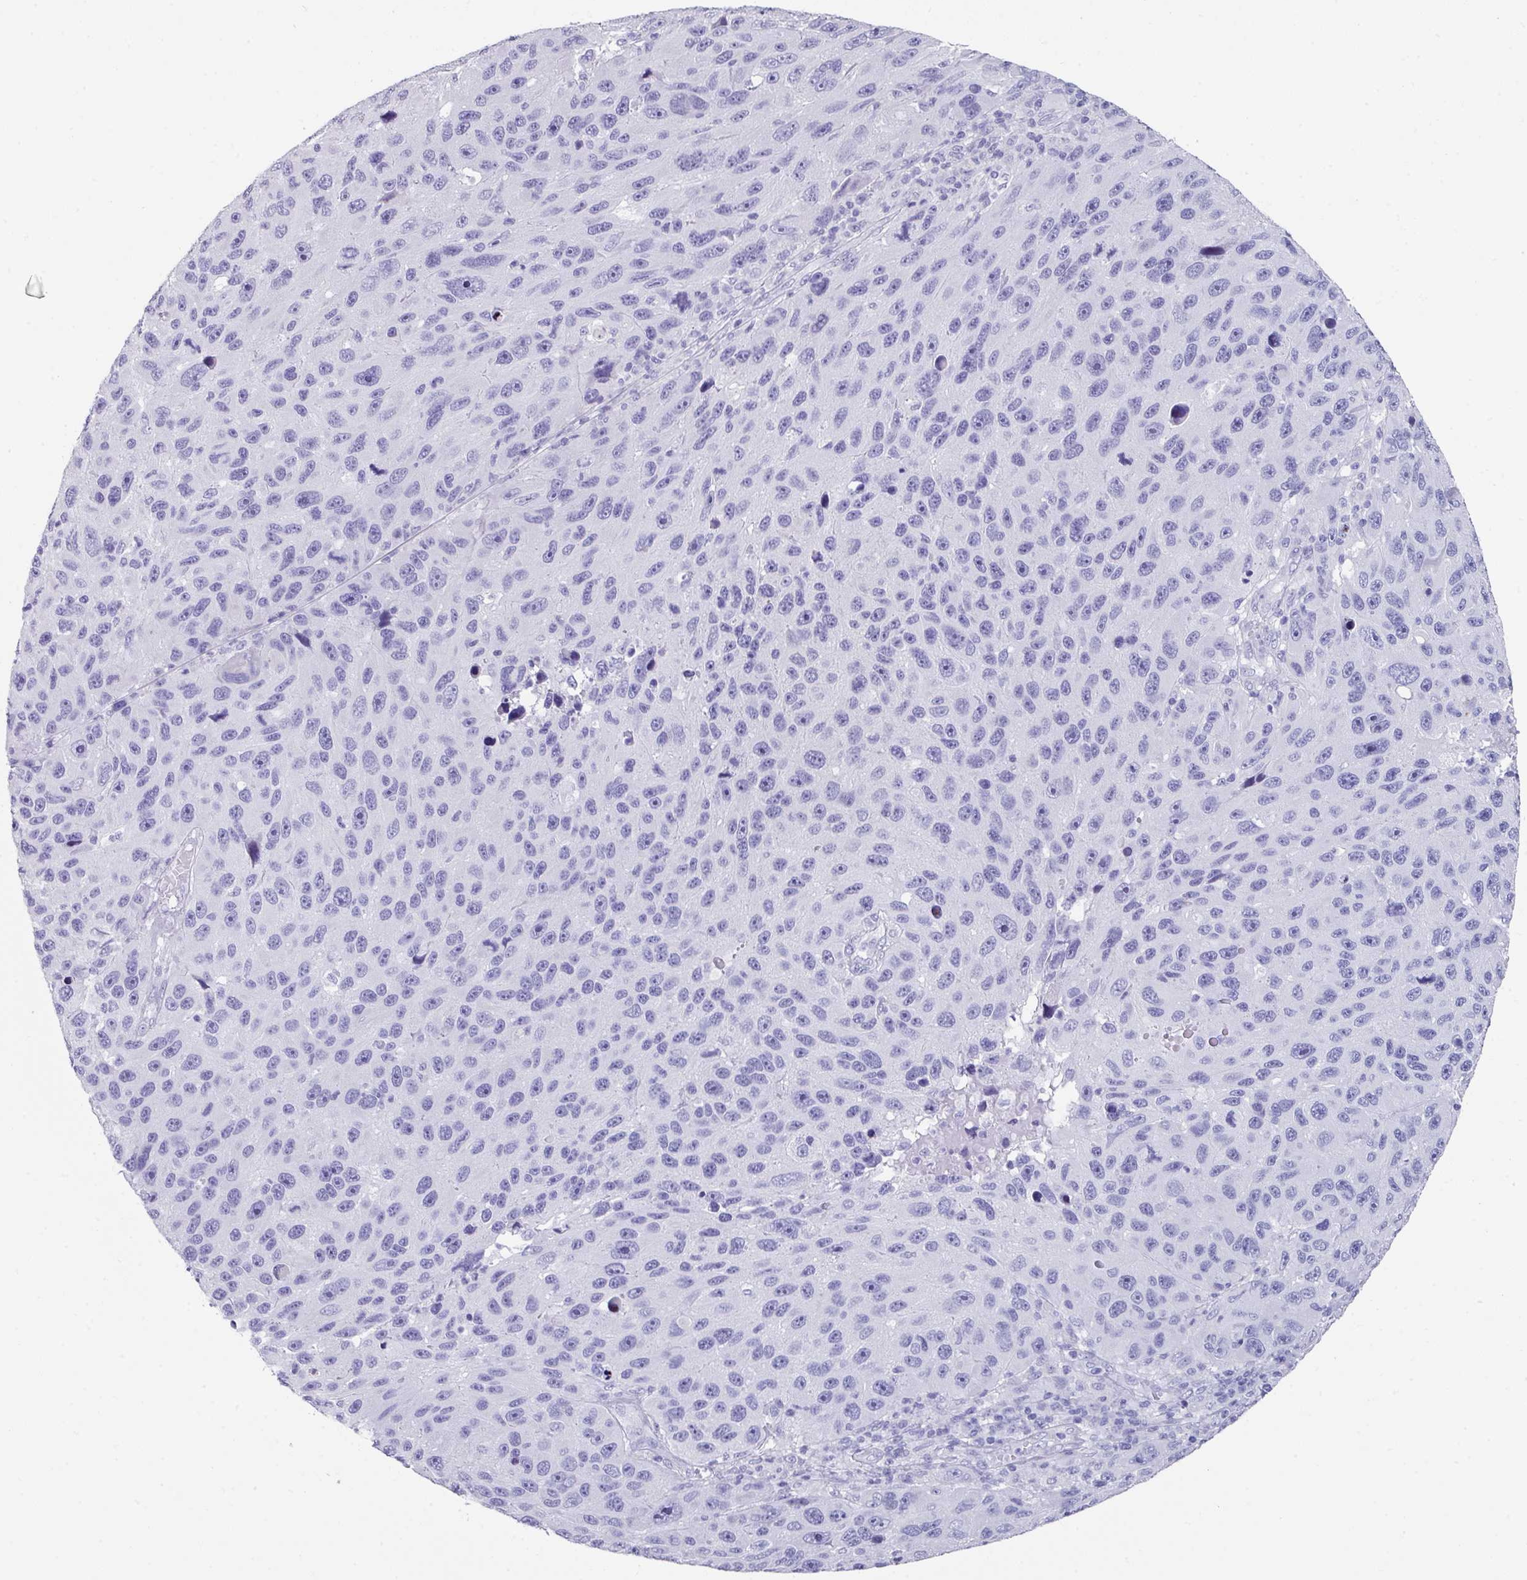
{"staining": {"intensity": "negative", "quantity": "none", "location": "none"}, "tissue": "melanoma", "cell_type": "Tumor cells", "image_type": "cancer", "snomed": [{"axis": "morphology", "description": "Malignant melanoma, NOS"}, {"axis": "topography", "description": "Skin"}], "caption": "The histopathology image exhibits no significant staining in tumor cells of melanoma.", "gene": "PEX10", "patient": {"sex": "male", "age": 53}}